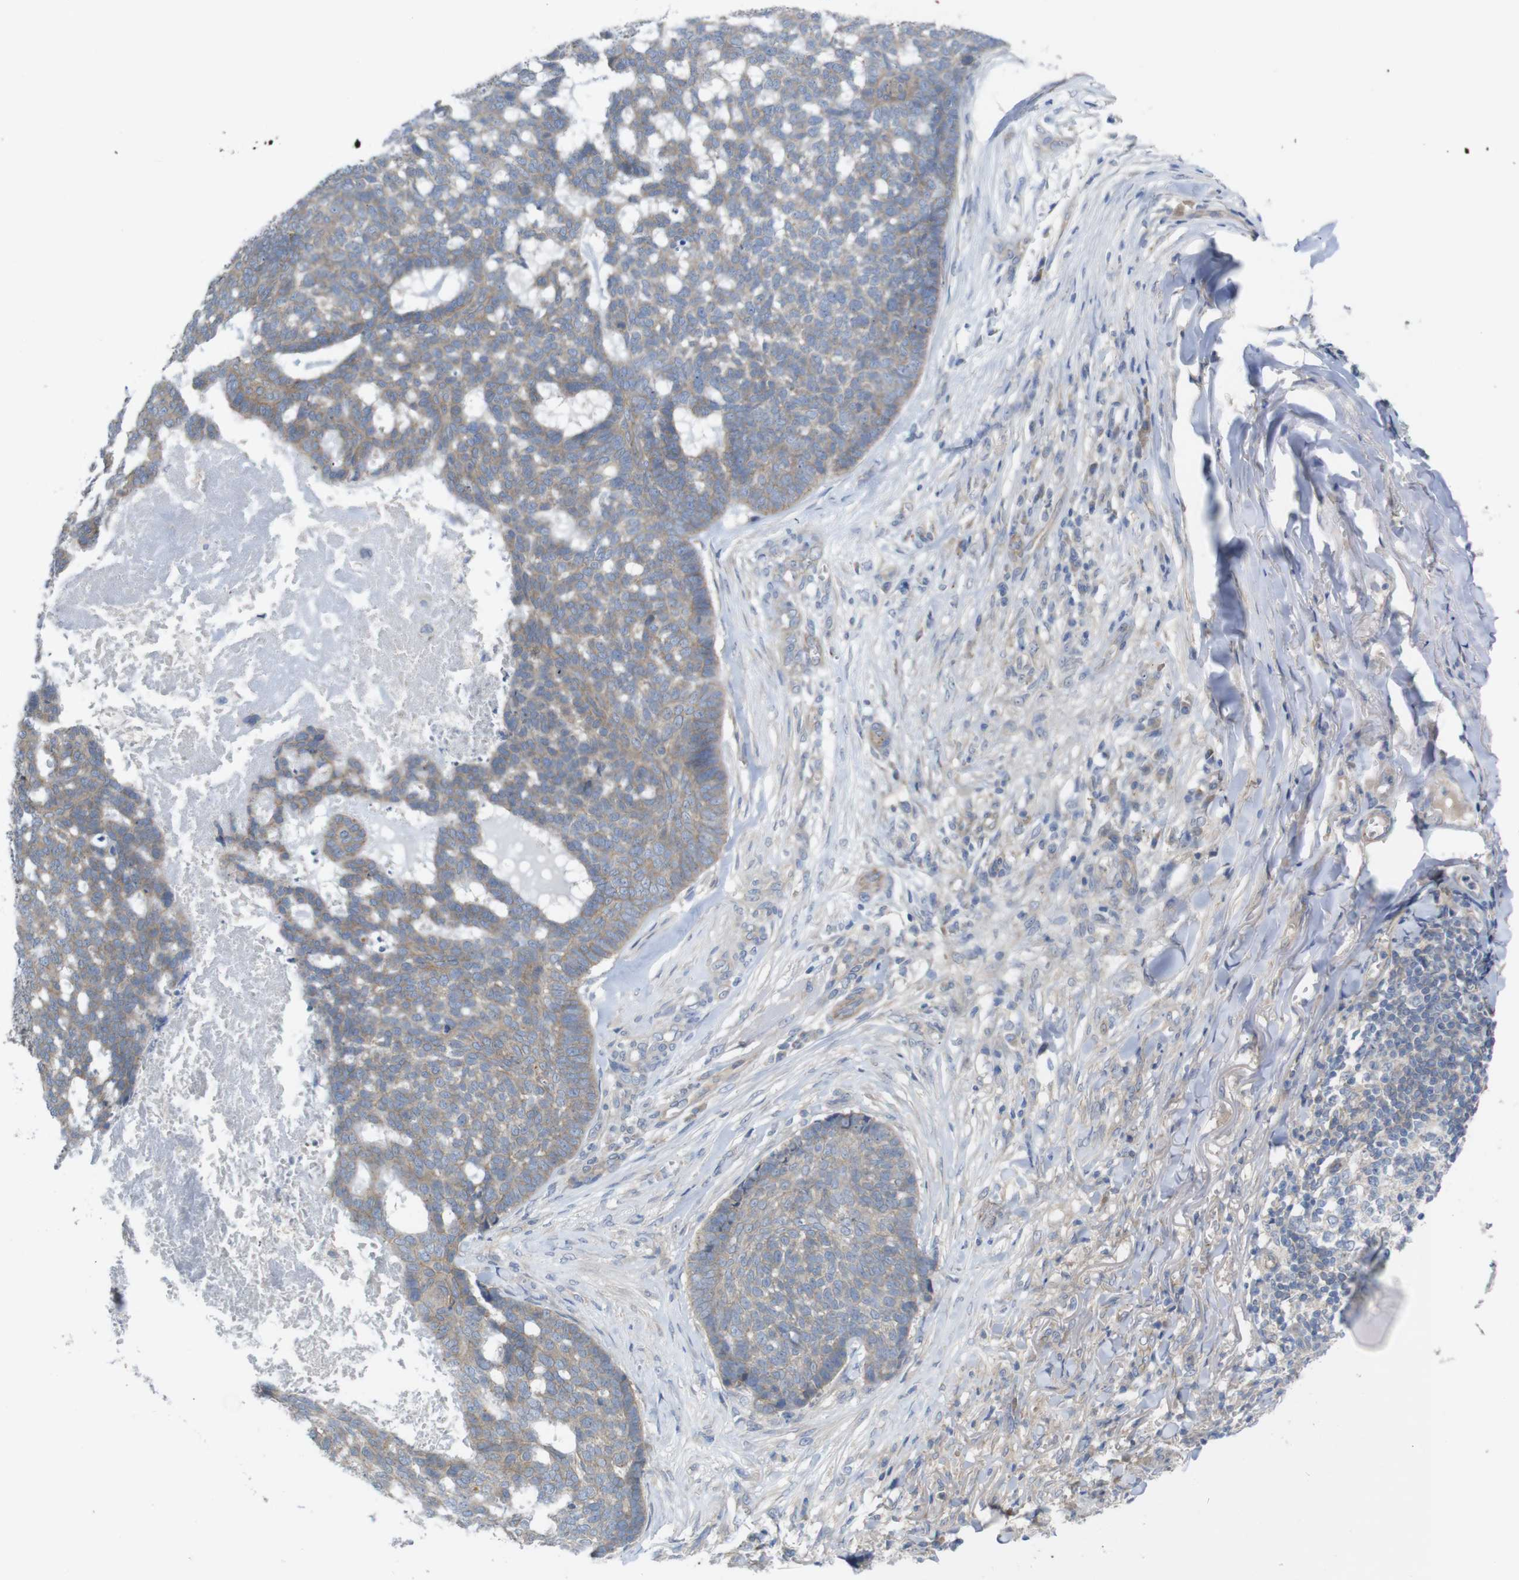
{"staining": {"intensity": "weak", "quantity": ">75%", "location": "cytoplasmic/membranous"}, "tissue": "skin cancer", "cell_type": "Tumor cells", "image_type": "cancer", "snomed": [{"axis": "morphology", "description": "Basal cell carcinoma"}, {"axis": "topography", "description": "Skin"}], "caption": "Skin cancer stained with IHC demonstrates weak cytoplasmic/membranous staining in approximately >75% of tumor cells. (Brightfield microscopy of DAB IHC at high magnification).", "gene": "KIDINS220", "patient": {"sex": "male", "age": 84}}